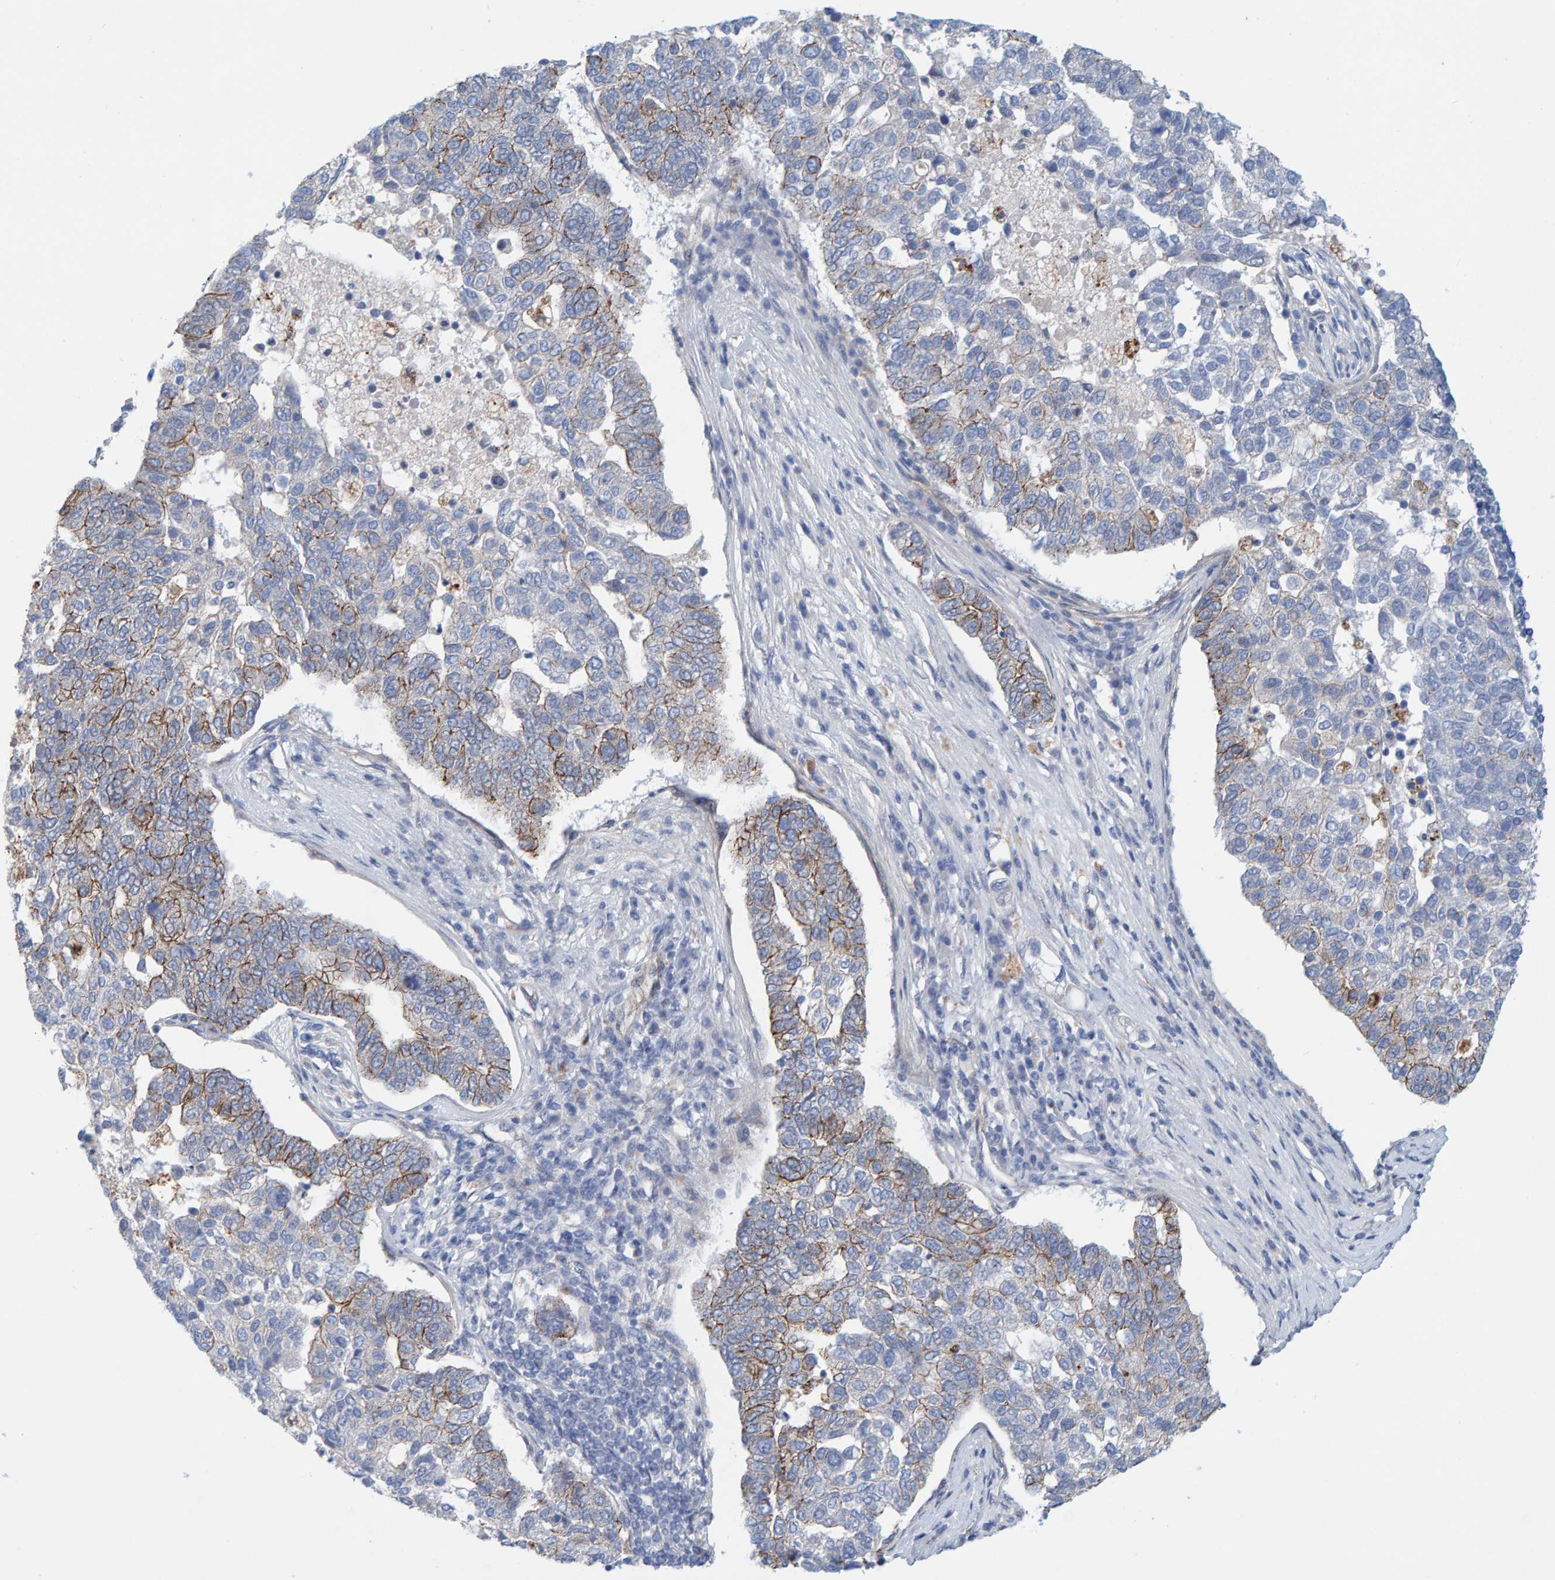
{"staining": {"intensity": "moderate", "quantity": "<25%", "location": "cytoplasmic/membranous"}, "tissue": "pancreatic cancer", "cell_type": "Tumor cells", "image_type": "cancer", "snomed": [{"axis": "morphology", "description": "Adenocarcinoma, NOS"}, {"axis": "topography", "description": "Pancreas"}], "caption": "Immunohistochemistry (IHC) image of neoplastic tissue: human pancreatic cancer (adenocarcinoma) stained using immunohistochemistry (IHC) shows low levels of moderate protein expression localized specifically in the cytoplasmic/membranous of tumor cells, appearing as a cytoplasmic/membranous brown color.", "gene": "KRBA2", "patient": {"sex": "female", "age": 61}}